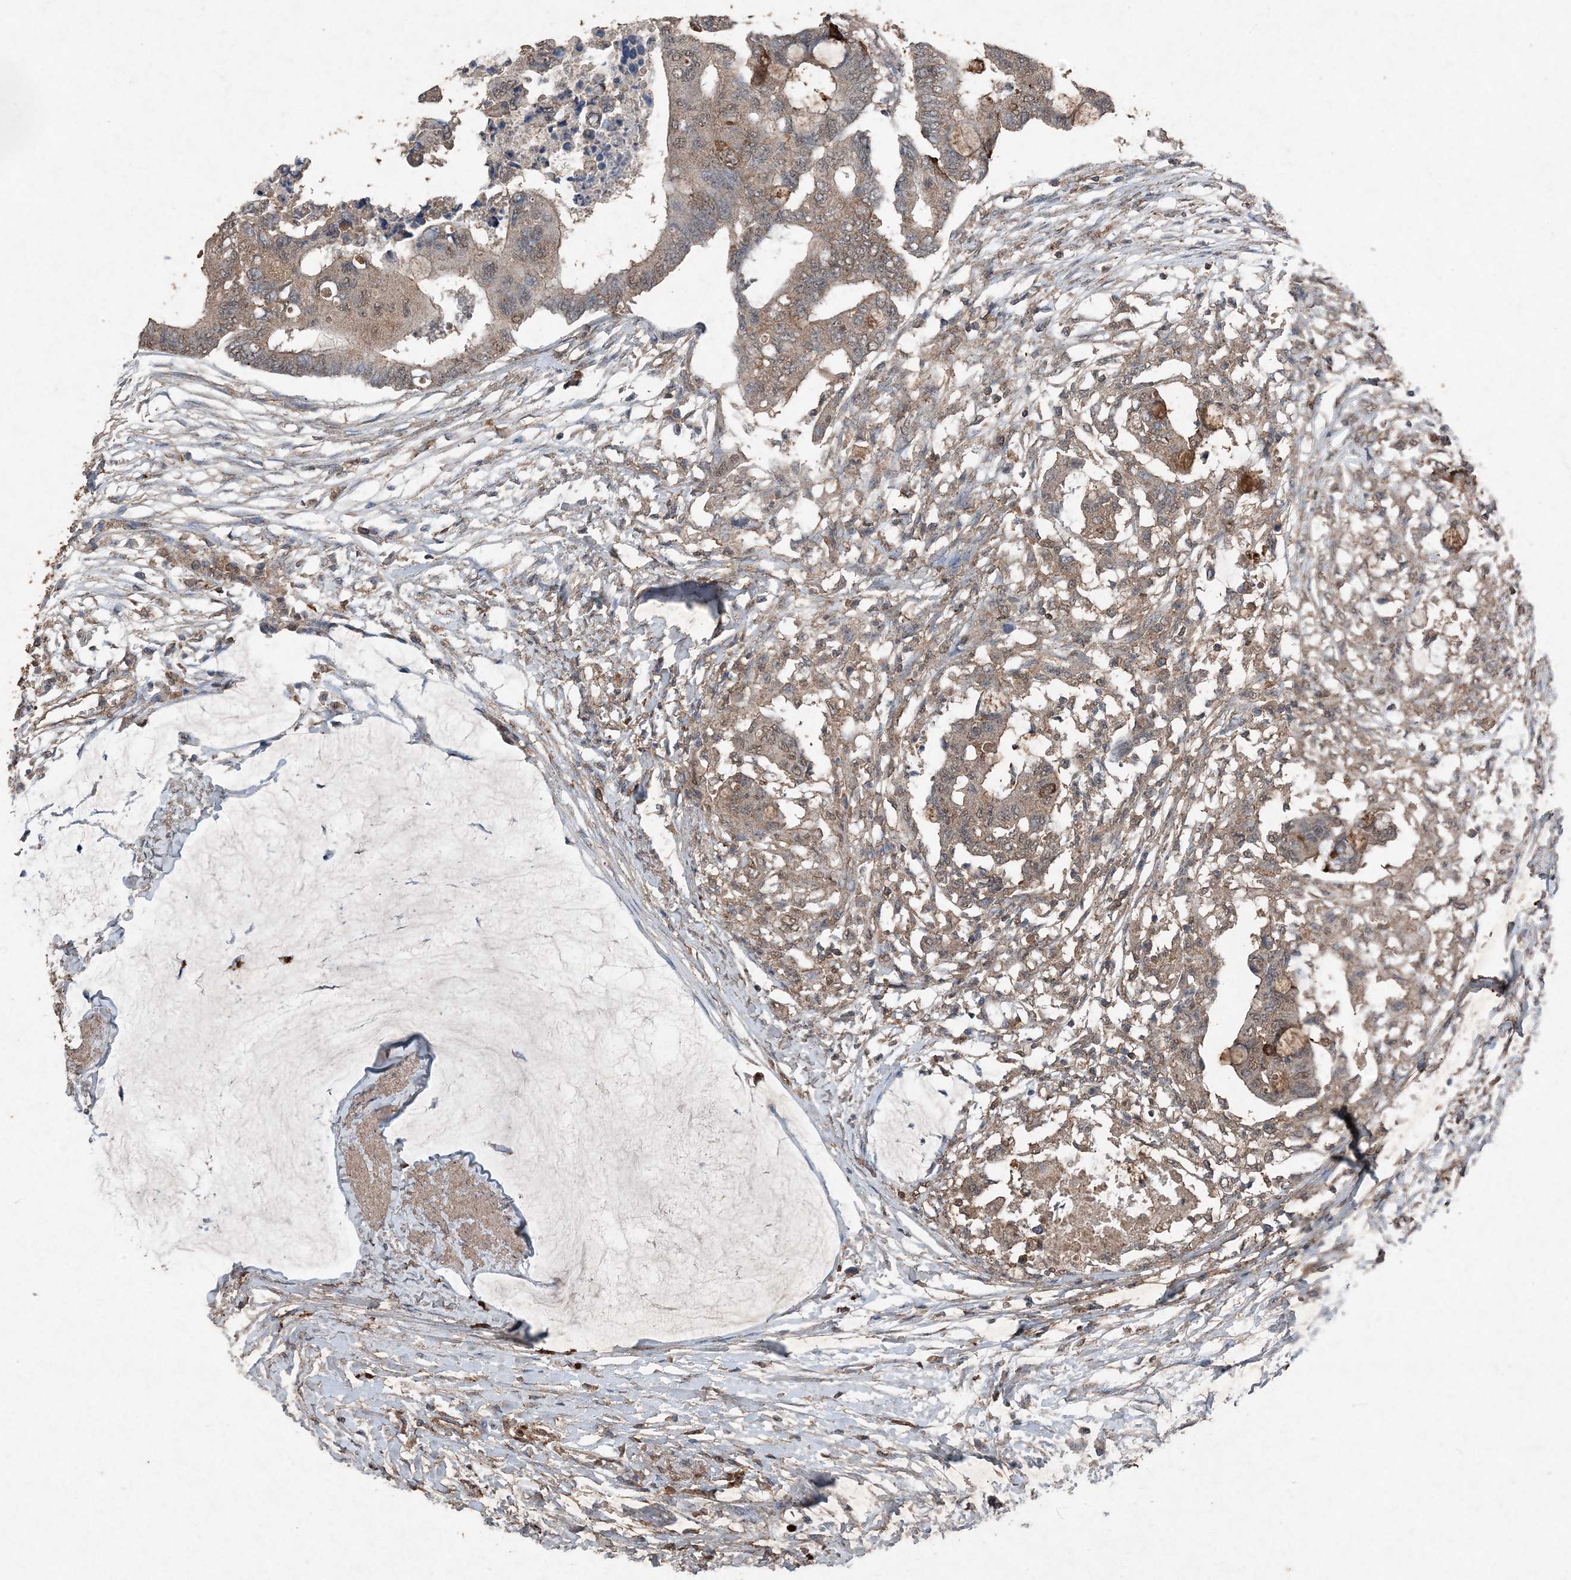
{"staining": {"intensity": "moderate", "quantity": ">75%", "location": "cytoplasmic/membranous"}, "tissue": "colorectal cancer", "cell_type": "Tumor cells", "image_type": "cancer", "snomed": [{"axis": "morphology", "description": "Normal tissue, NOS"}, {"axis": "morphology", "description": "Adenocarcinoma, NOS"}, {"axis": "topography", "description": "Rectum"}, {"axis": "topography", "description": "Peripheral nerve tissue"}], "caption": "This micrograph shows adenocarcinoma (colorectal) stained with immunohistochemistry (IHC) to label a protein in brown. The cytoplasmic/membranous of tumor cells show moderate positivity for the protein. Nuclei are counter-stained blue.", "gene": "FCN3", "patient": {"sex": "male", "age": 92}}